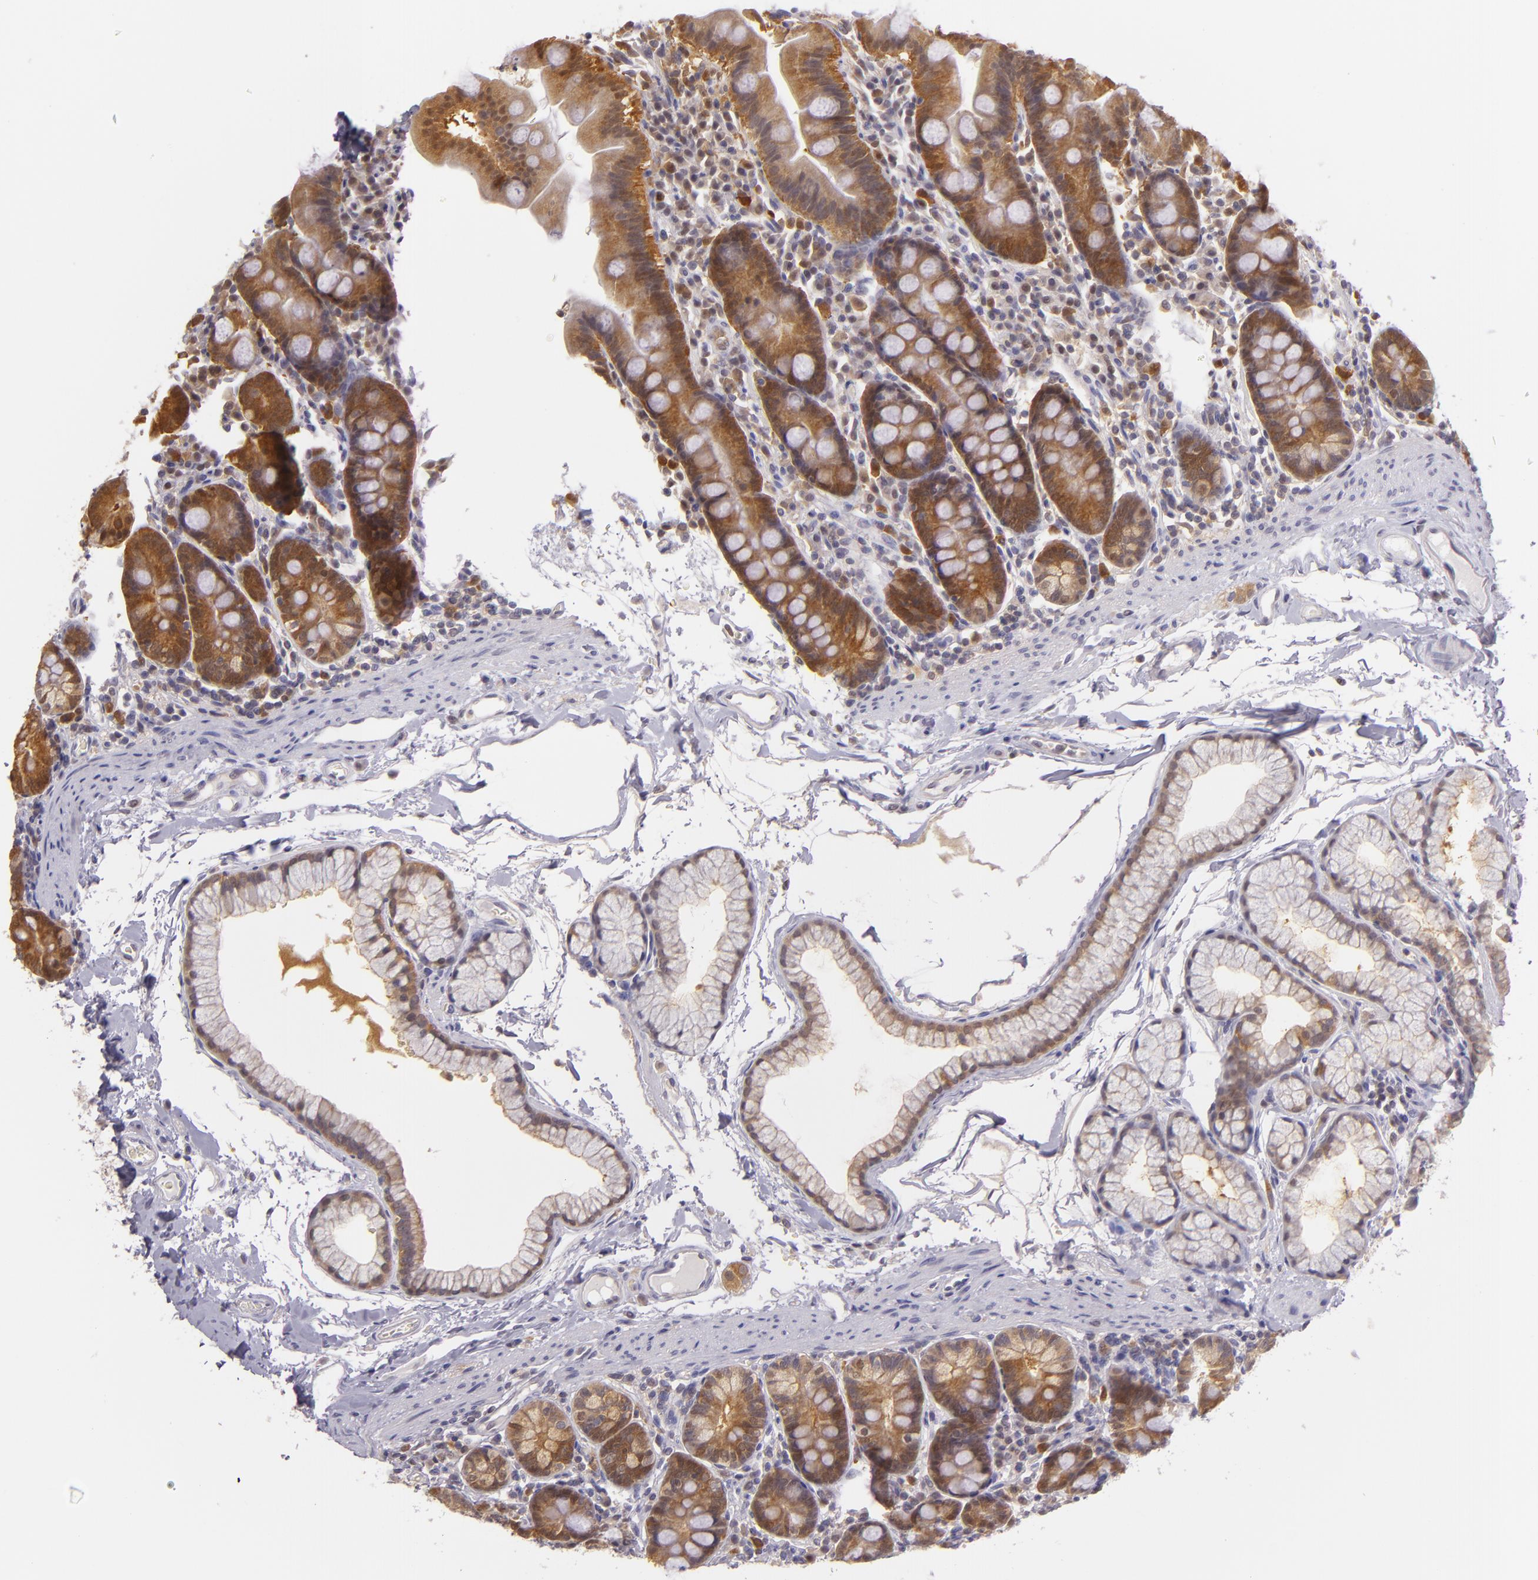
{"staining": {"intensity": "strong", "quantity": ">75%", "location": "cytoplasmic/membranous"}, "tissue": "duodenum", "cell_type": "Glandular cells", "image_type": "normal", "snomed": [{"axis": "morphology", "description": "Normal tissue, NOS"}, {"axis": "topography", "description": "Duodenum"}], "caption": "An immunohistochemistry (IHC) micrograph of benign tissue is shown. Protein staining in brown highlights strong cytoplasmic/membranous positivity in duodenum within glandular cells.", "gene": "HSPH1", "patient": {"sex": "male", "age": 50}}